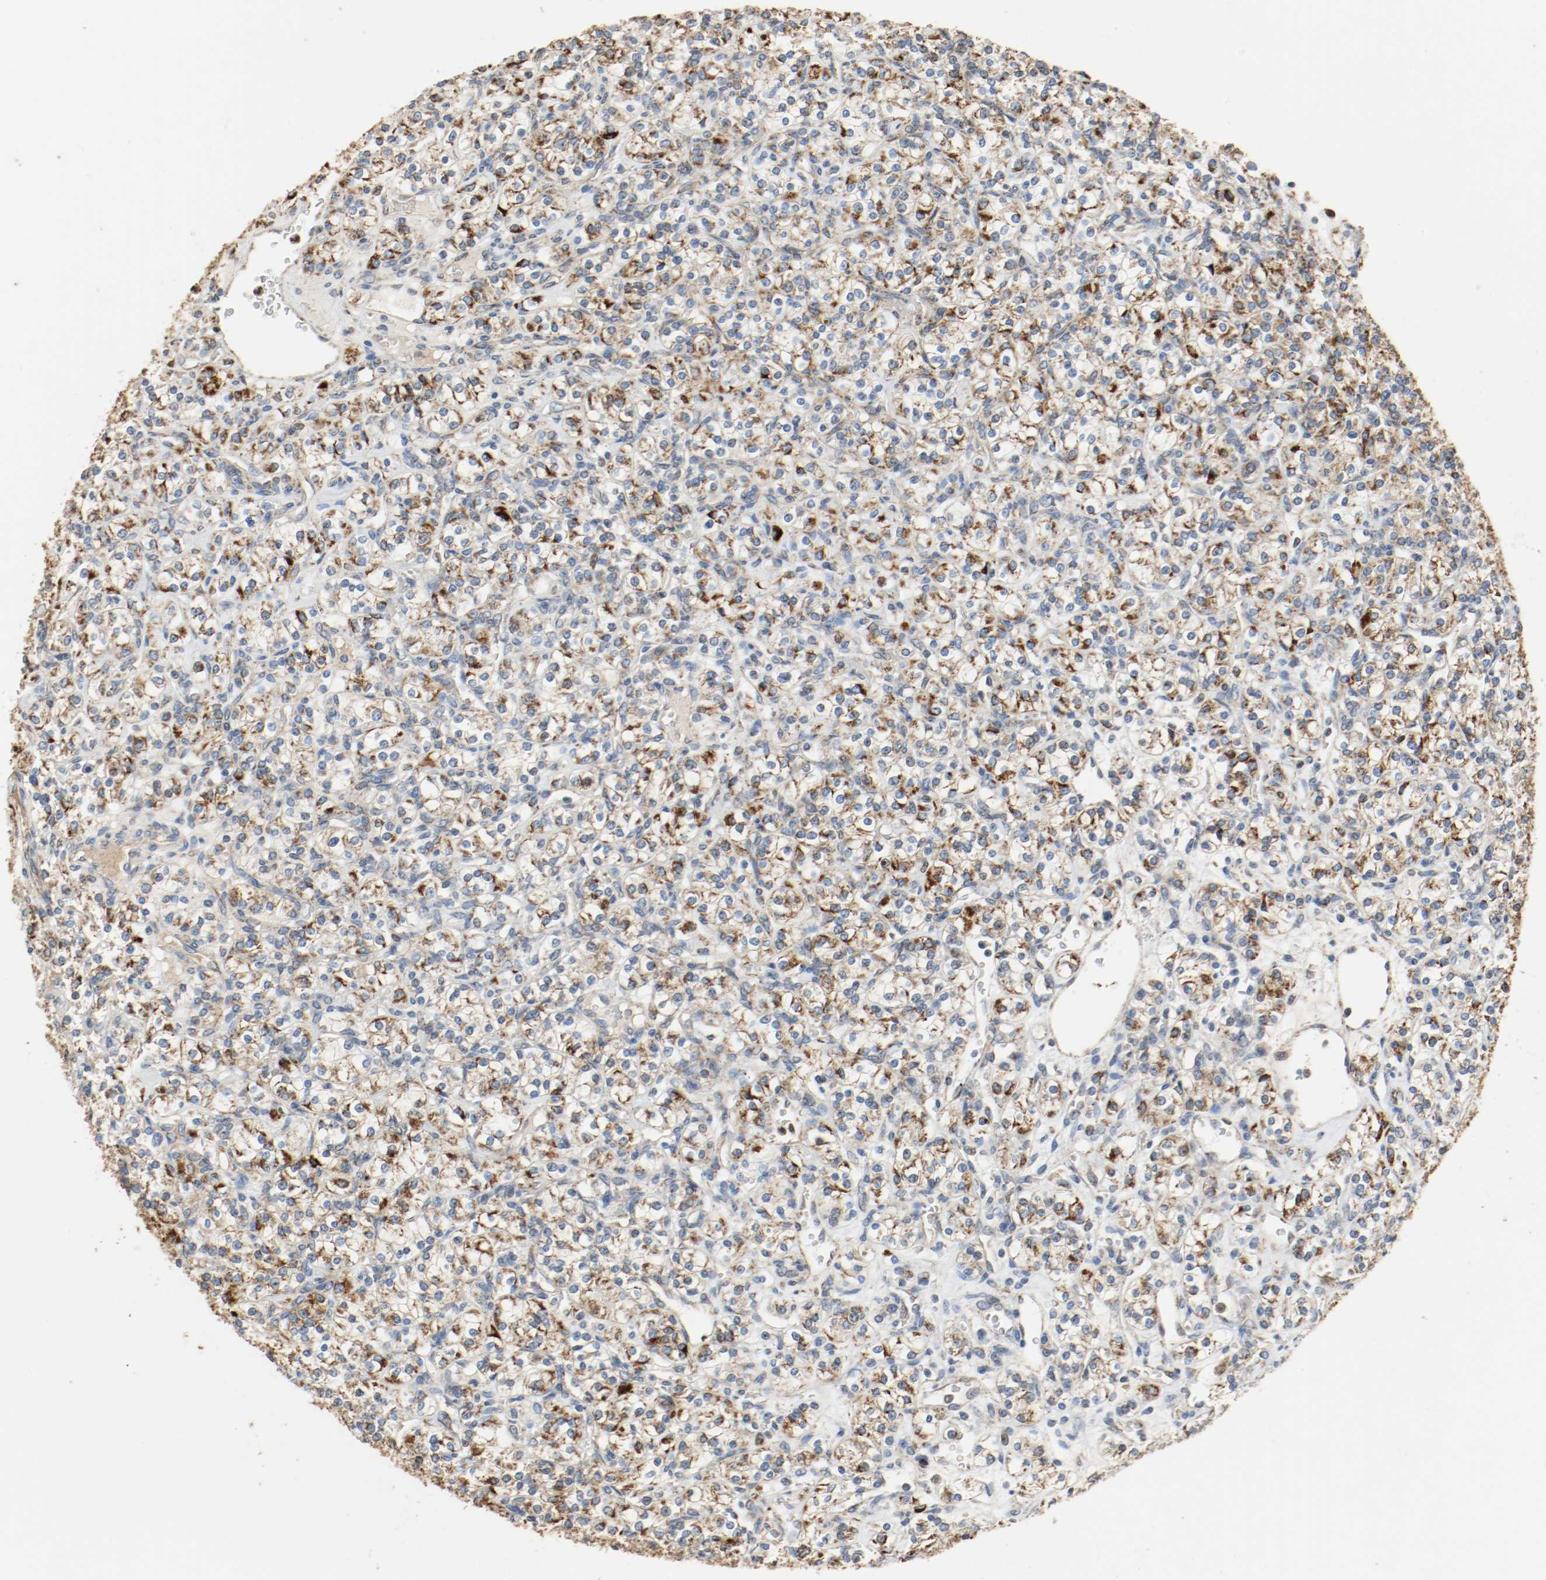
{"staining": {"intensity": "strong", "quantity": ">75%", "location": "cytoplasmic/membranous"}, "tissue": "renal cancer", "cell_type": "Tumor cells", "image_type": "cancer", "snomed": [{"axis": "morphology", "description": "Adenocarcinoma, NOS"}, {"axis": "topography", "description": "Kidney"}], "caption": "Human renal adenocarcinoma stained with a protein marker demonstrates strong staining in tumor cells.", "gene": "ALDH4A1", "patient": {"sex": "male", "age": 77}}